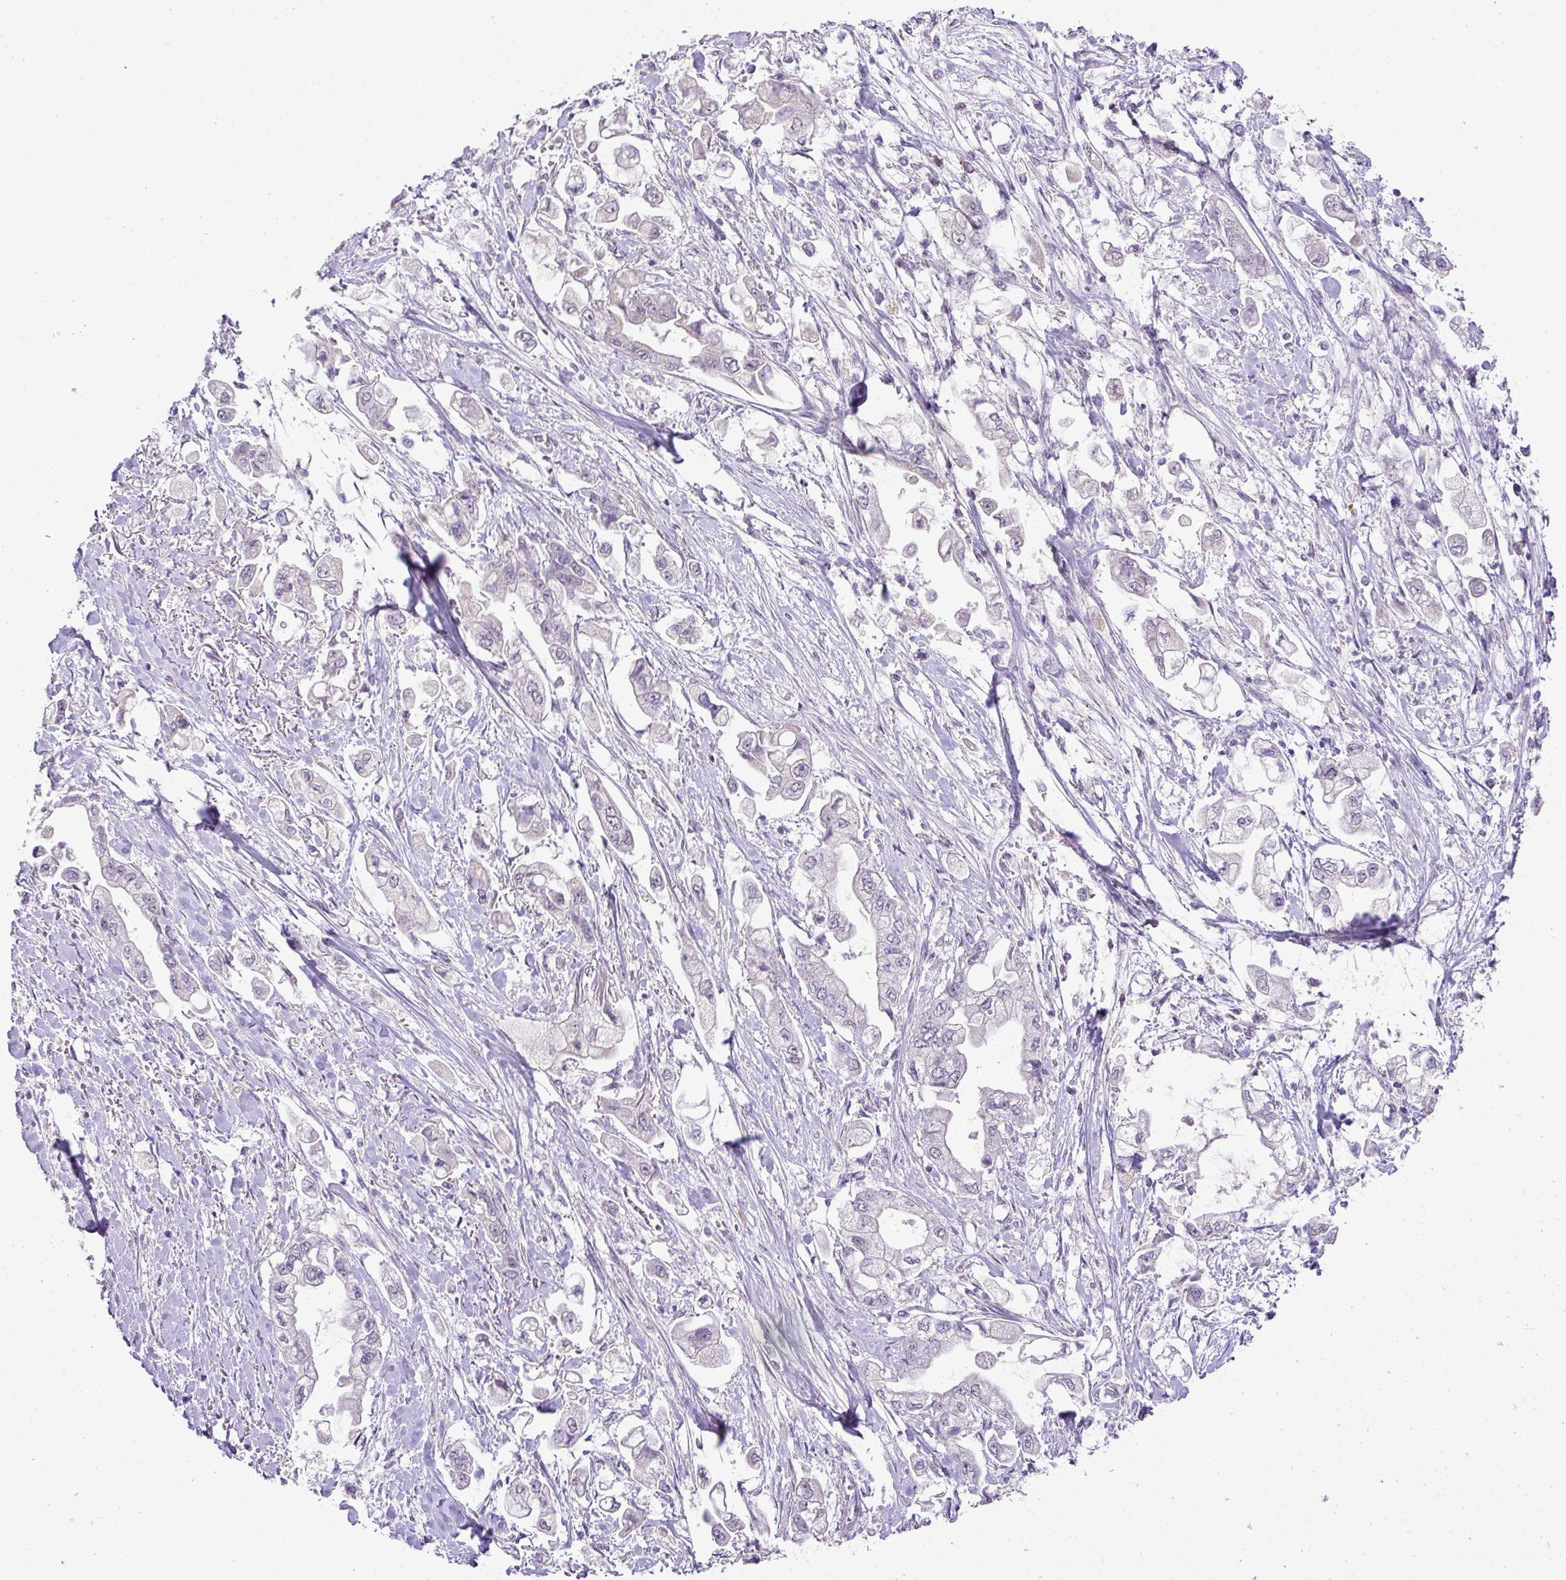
{"staining": {"intensity": "negative", "quantity": "none", "location": "none"}, "tissue": "stomach cancer", "cell_type": "Tumor cells", "image_type": "cancer", "snomed": [{"axis": "morphology", "description": "Adenocarcinoma, NOS"}, {"axis": "topography", "description": "Stomach"}], "caption": "IHC of human adenocarcinoma (stomach) exhibits no staining in tumor cells.", "gene": "DIP2A", "patient": {"sex": "male", "age": 62}}